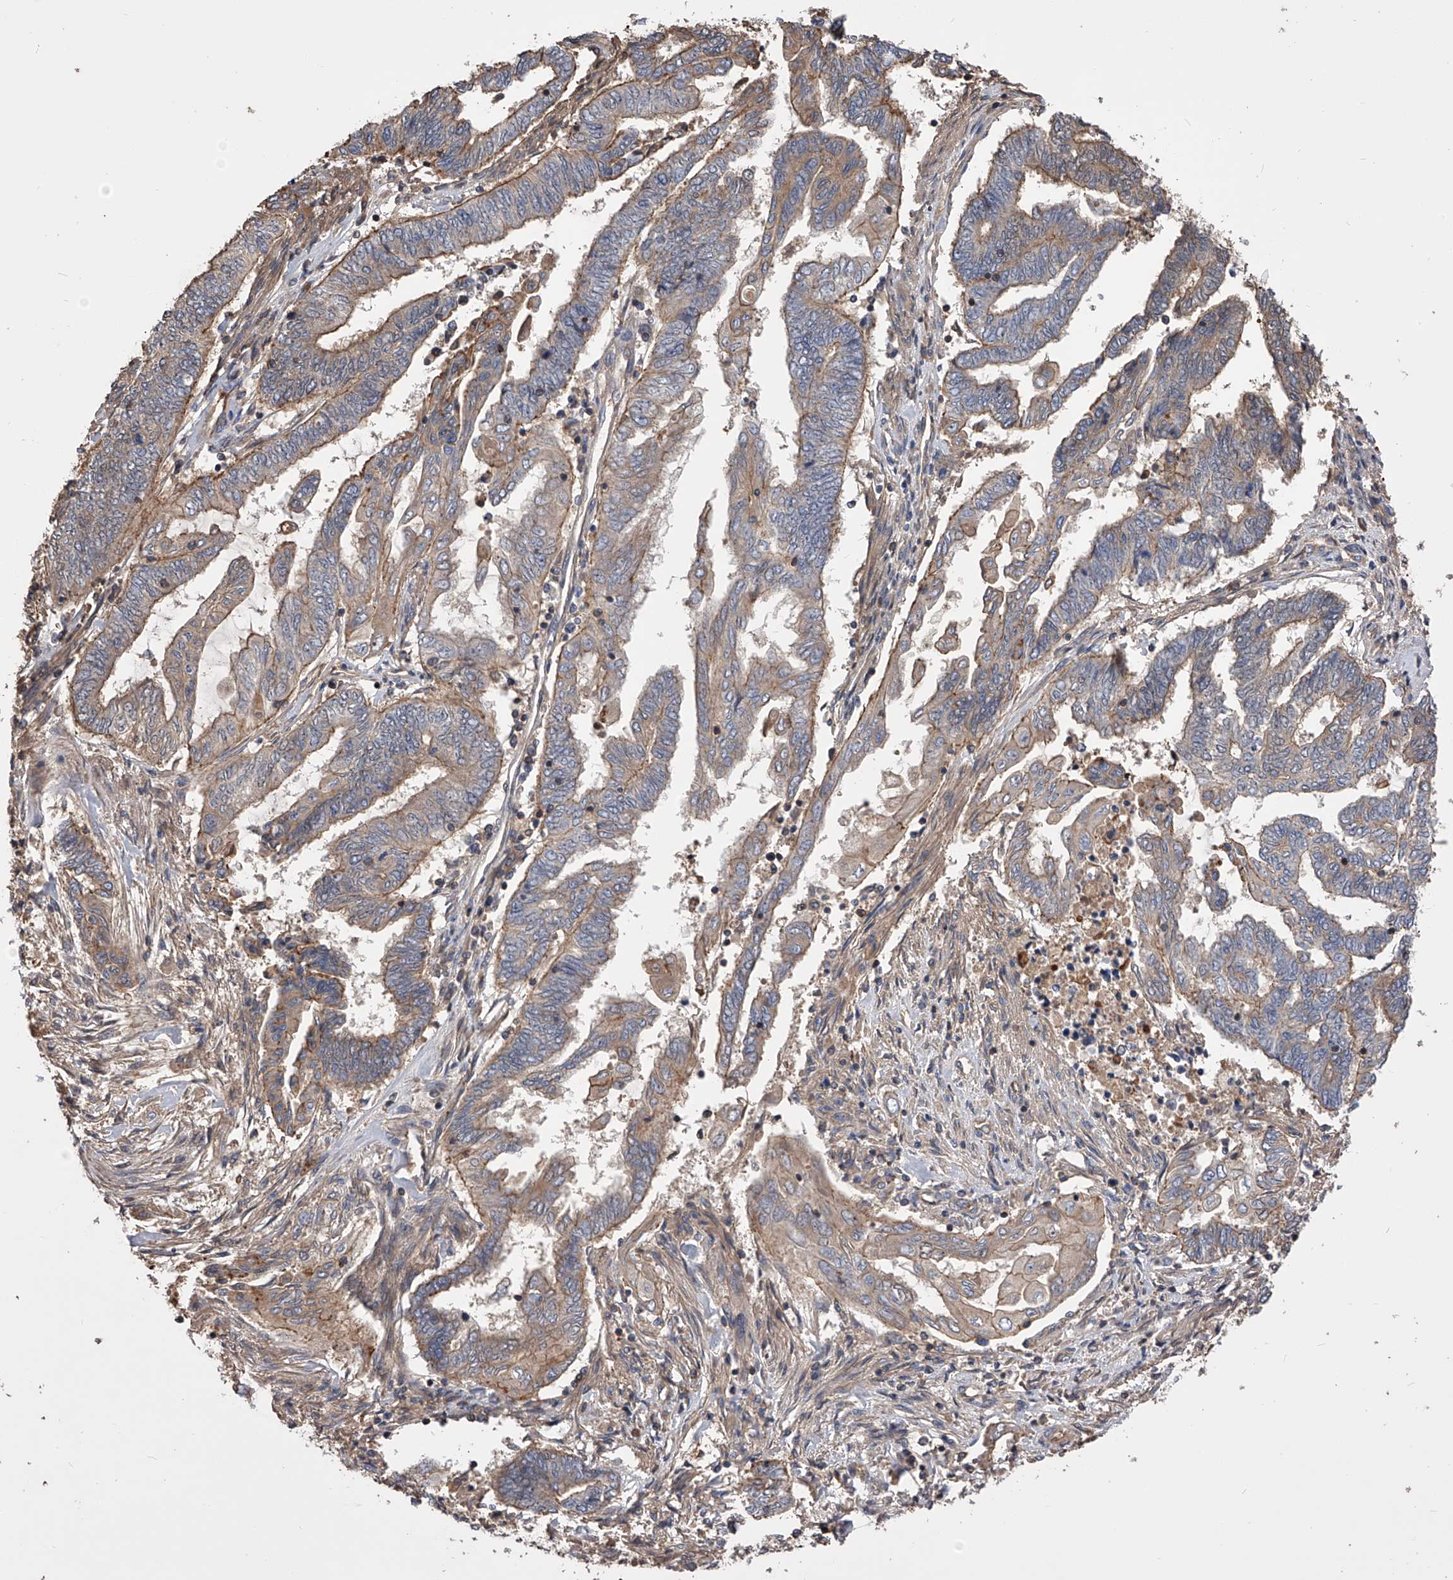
{"staining": {"intensity": "moderate", "quantity": ">75%", "location": "cytoplasmic/membranous"}, "tissue": "endometrial cancer", "cell_type": "Tumor cells", "image_type": "cancer", "snomed": [{"axis": "morphology", "description": "Adenocarcinoma, NOS"}, {"axis": "topography", "description": "Uterus"}, {"axis": "topography", "description": "Endometrium"}], "caption": "Endometrial cancer stained for a protein (brown) shows moderate cytoplasmic/membranous positive positivity in approximately >75% of tumor cells.", "gene": "CUL7", "patient": {"sex": "female", "age": 70}}